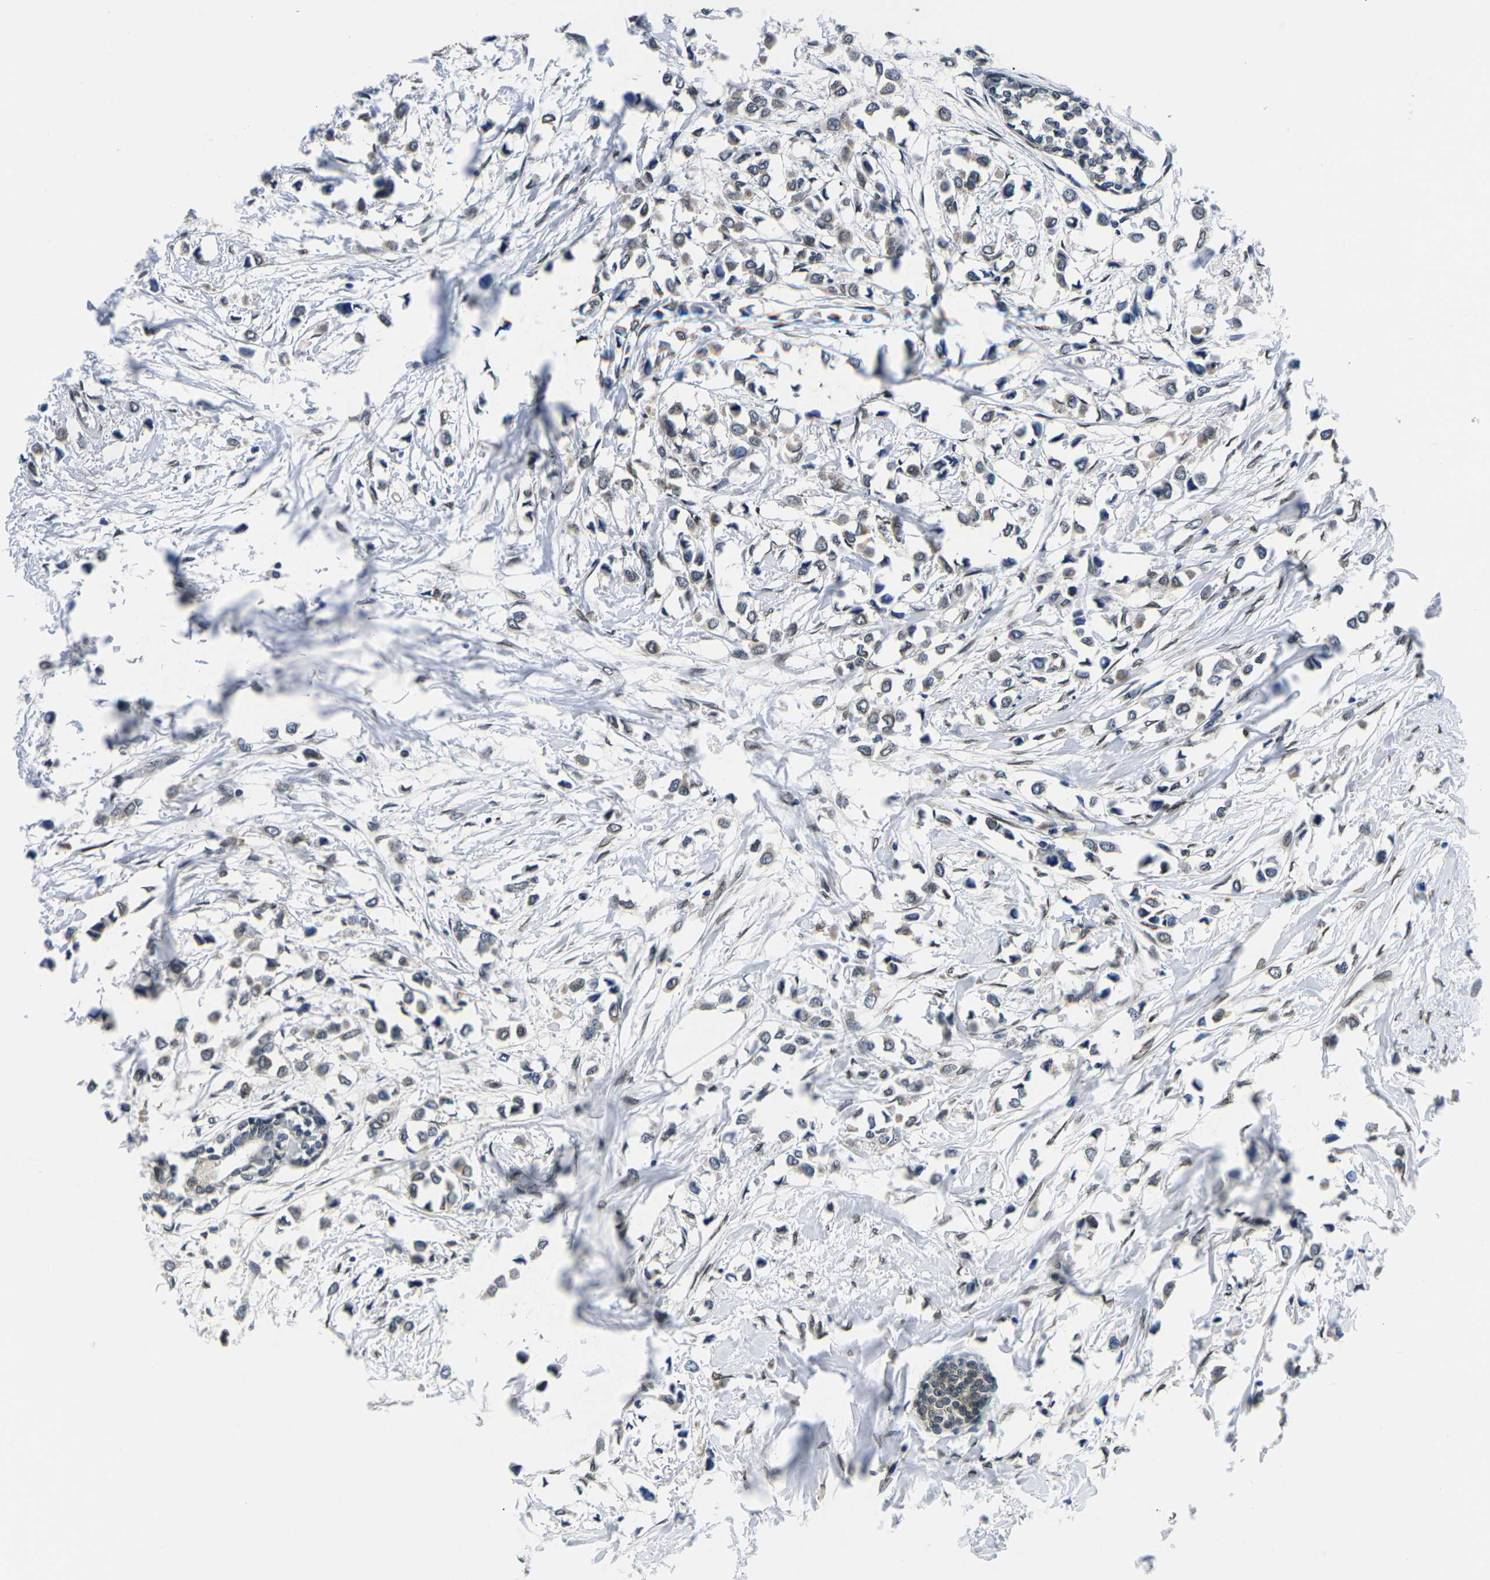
{"staining": {"intensity": "weak", "quantity": "25%-75%", "location": "cytoplasmic/membranous"}, "tissue": "breast cancer", "cell_type": "Tumor cells", "image_type": "cancer", "snomed": [{"axis": "morphology", "description": "Lobular carcinoma"}, {"axis": "topography", "description": "Breast"}], "caption": "Human breast cancer stained for a protein (brown) reveals weak cytoplasmic/membranous positive positivity in about 25%-75% of tumor cells.", "gene": "SNX10", "patient": {"sex": "female", "age": 51}}